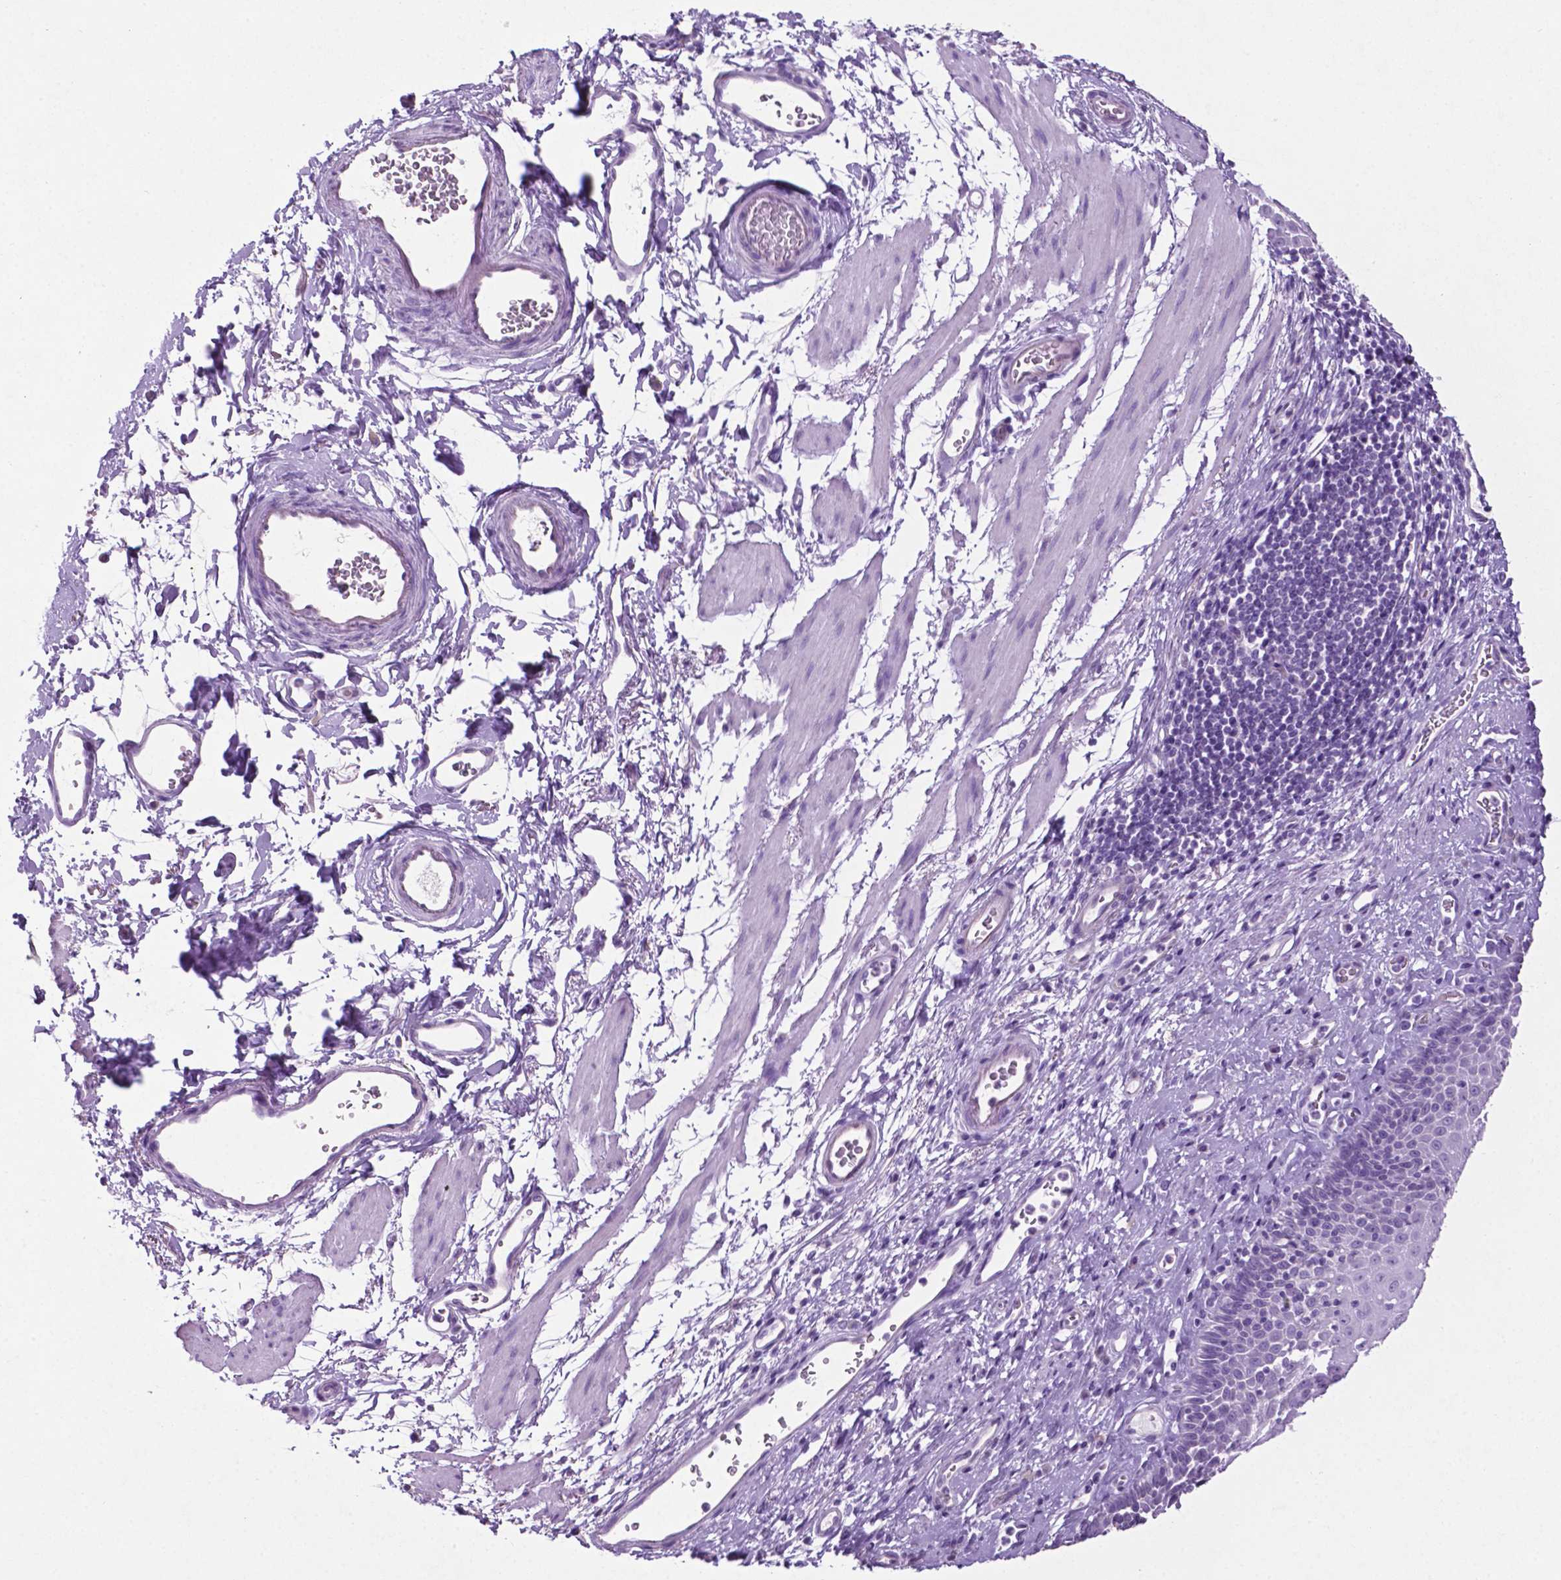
{"staining": {"intensity": "negative", "quantity": "none", "location": "none"}, "tissue": "esophagus", "cell_type": "Squamous epithelial cells", "image_type": "normal", "snomed": [{"axis": "morphology", "description": "Normal tissue, NOS"}, {"axis": "topography", "description": "Esophagus"}], "caption": "An IHC image of benign esophagus is shown. There is no staining in squamous epithelial cells of esophagus. (DAB immunohistochemistry with hematoxylin counter stain).", "gene": "PHGR1", "patient": {"sex": "female", "age": 68}}